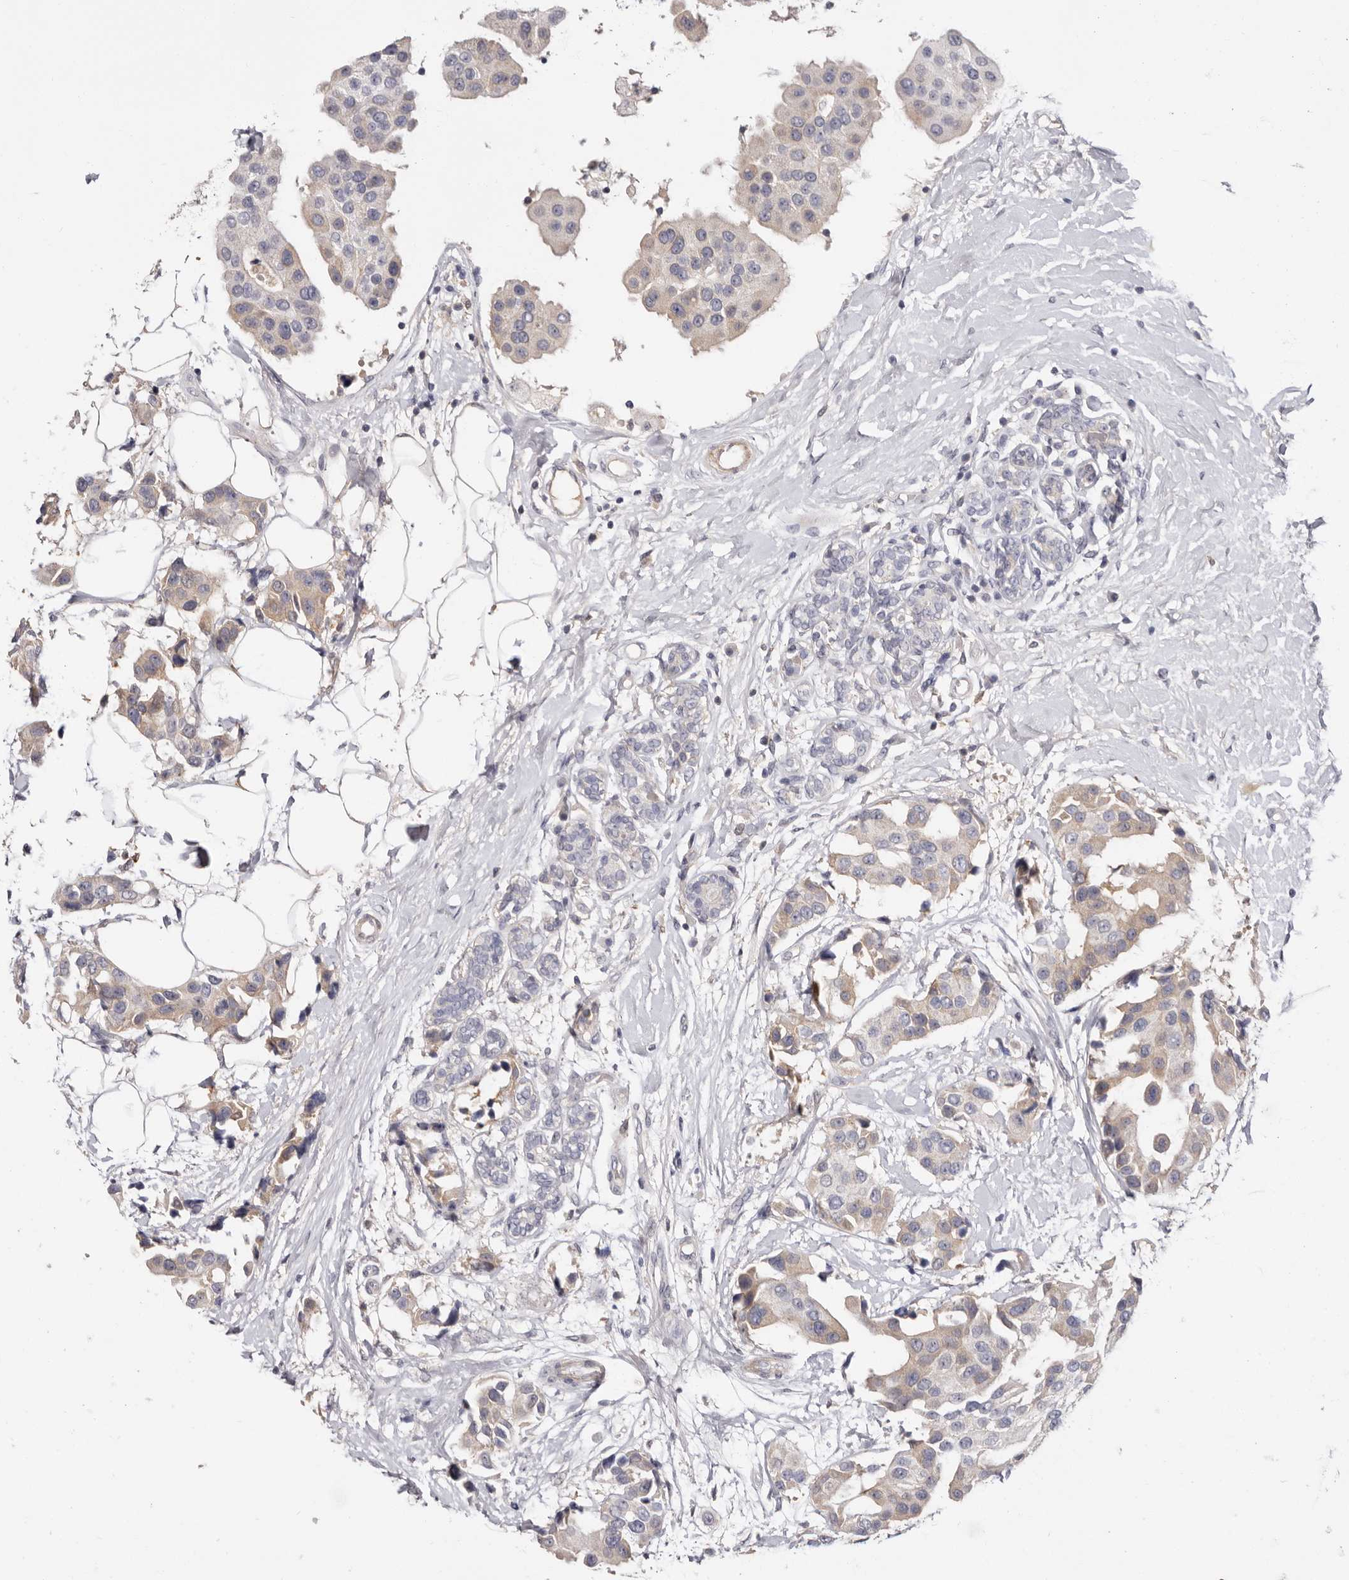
{"staining": {"intensity": "weak", "quantity": "<25%", "location": "cytoplasmic/membranous"}, "tissue": "breast cancer", "cell_type": "Tumor cells", "image_type": "cancer", "snomed": [{"axis": "morphology", "description": "Normal tissue, NOS"}, {"axis": "morphology", "description": "Duct carcinoma"}, {"axis": "topography", "description": "Breast"}], "caption": "A high-resolution micrograph shows immunohistochemistry staining of breast cancer, which displays no significant staining in tumor cells. Brightfield microscopy of IHC stained with DAB (brown) and hematoxylin (blue), captured at high magnification.", "gene": "LMLN", "patient": {"sex": "female", "age": 39}}